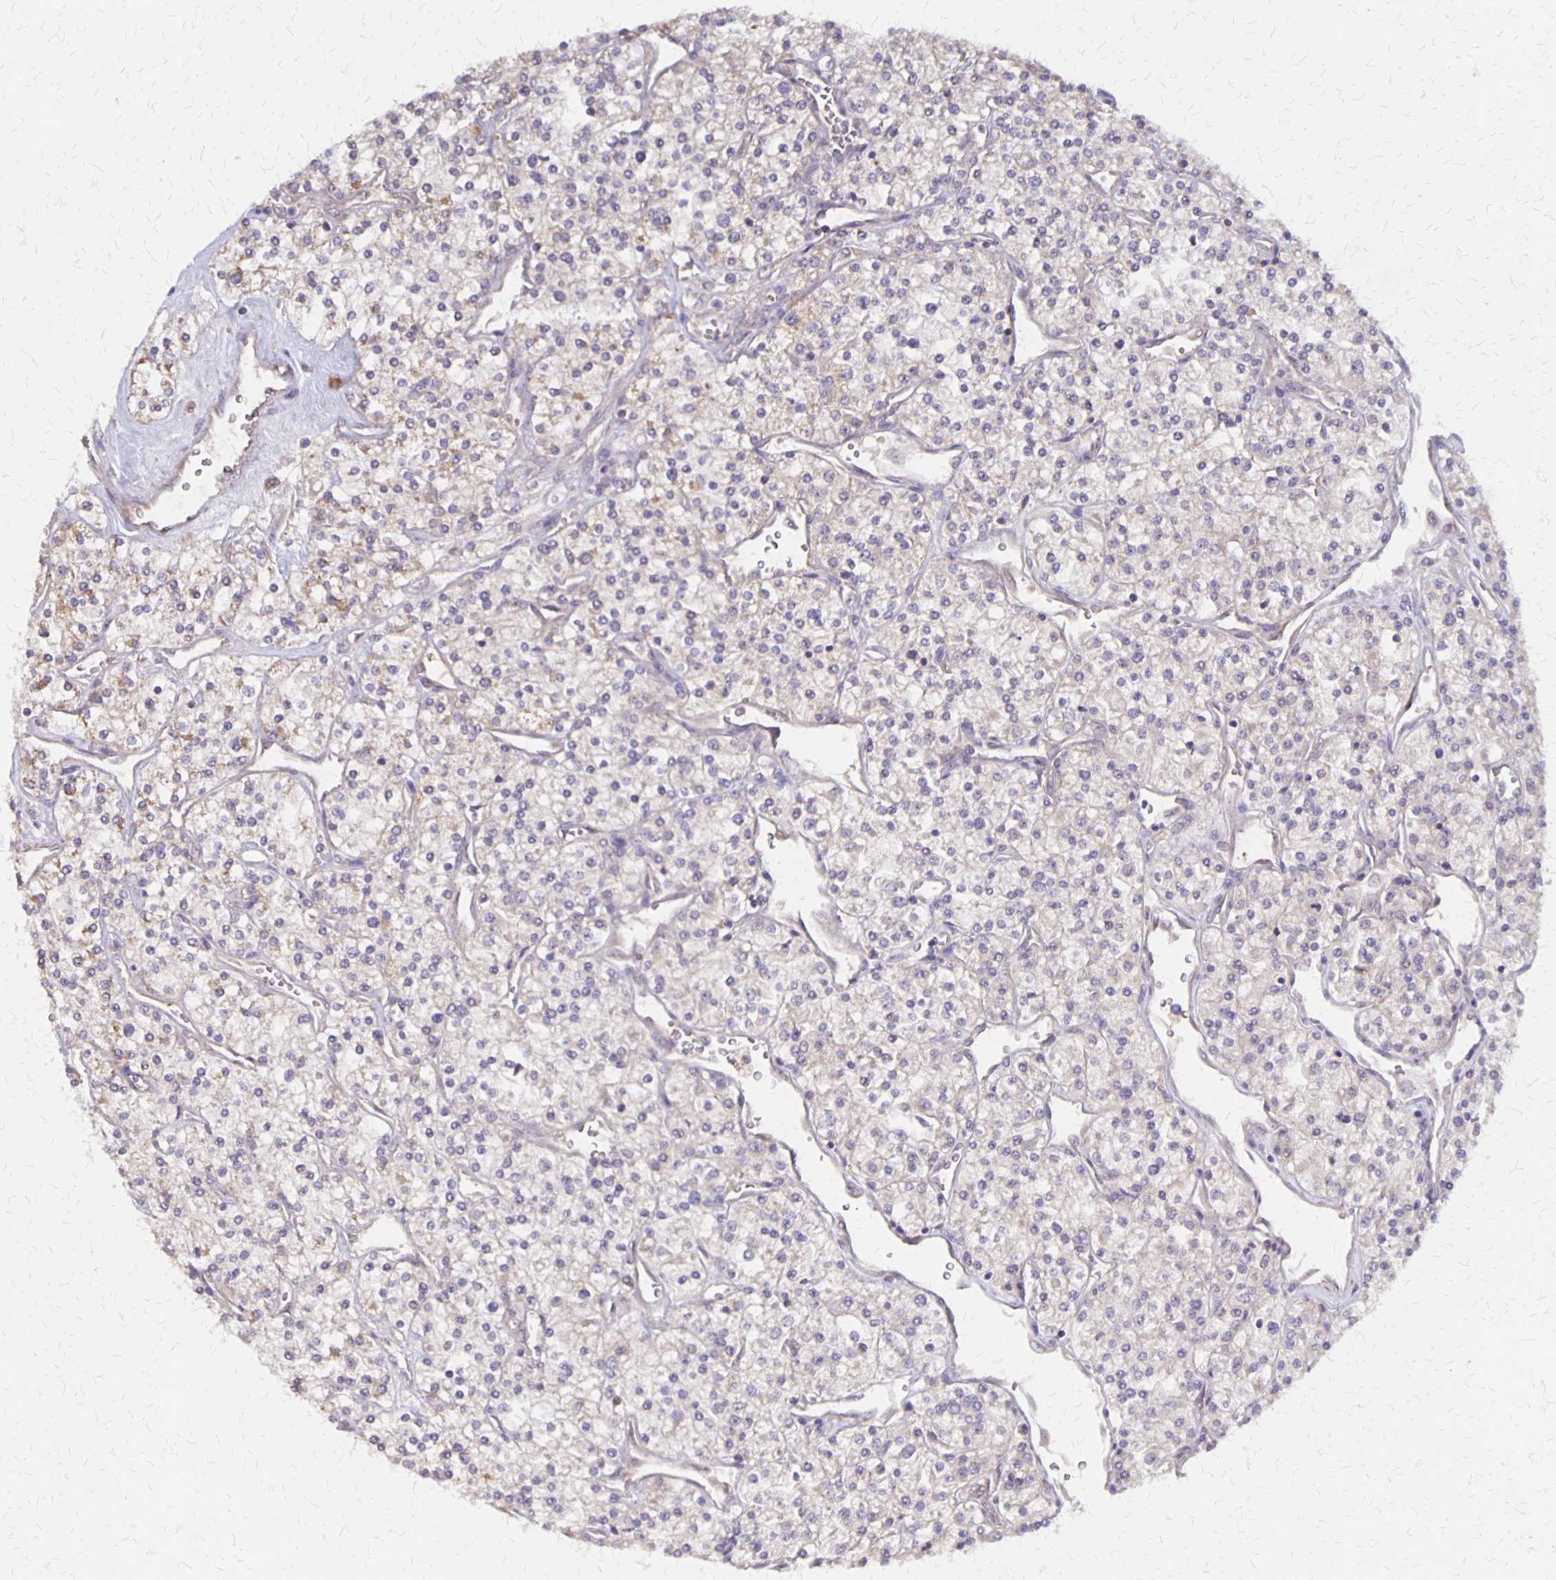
{"staining": {"intensity": "negative", "quantity": "none", "location": "none"}, "tissue": "renal cancer", "cell_type": "Tumor cells", "image_type": "cancer", "snomed": [{"axis": "morphology", "description": "Adenocarcinoma, NOS"}, {"axis": "topography", "description": "Kidney"}], "caption": "This is an immunohistochemistry photomicrograph of human renal cancer (adenocarcinoma). There is no staining in tumor cells.", "gene": "NOG", "patient": {"sex": "male", "age": 80}}